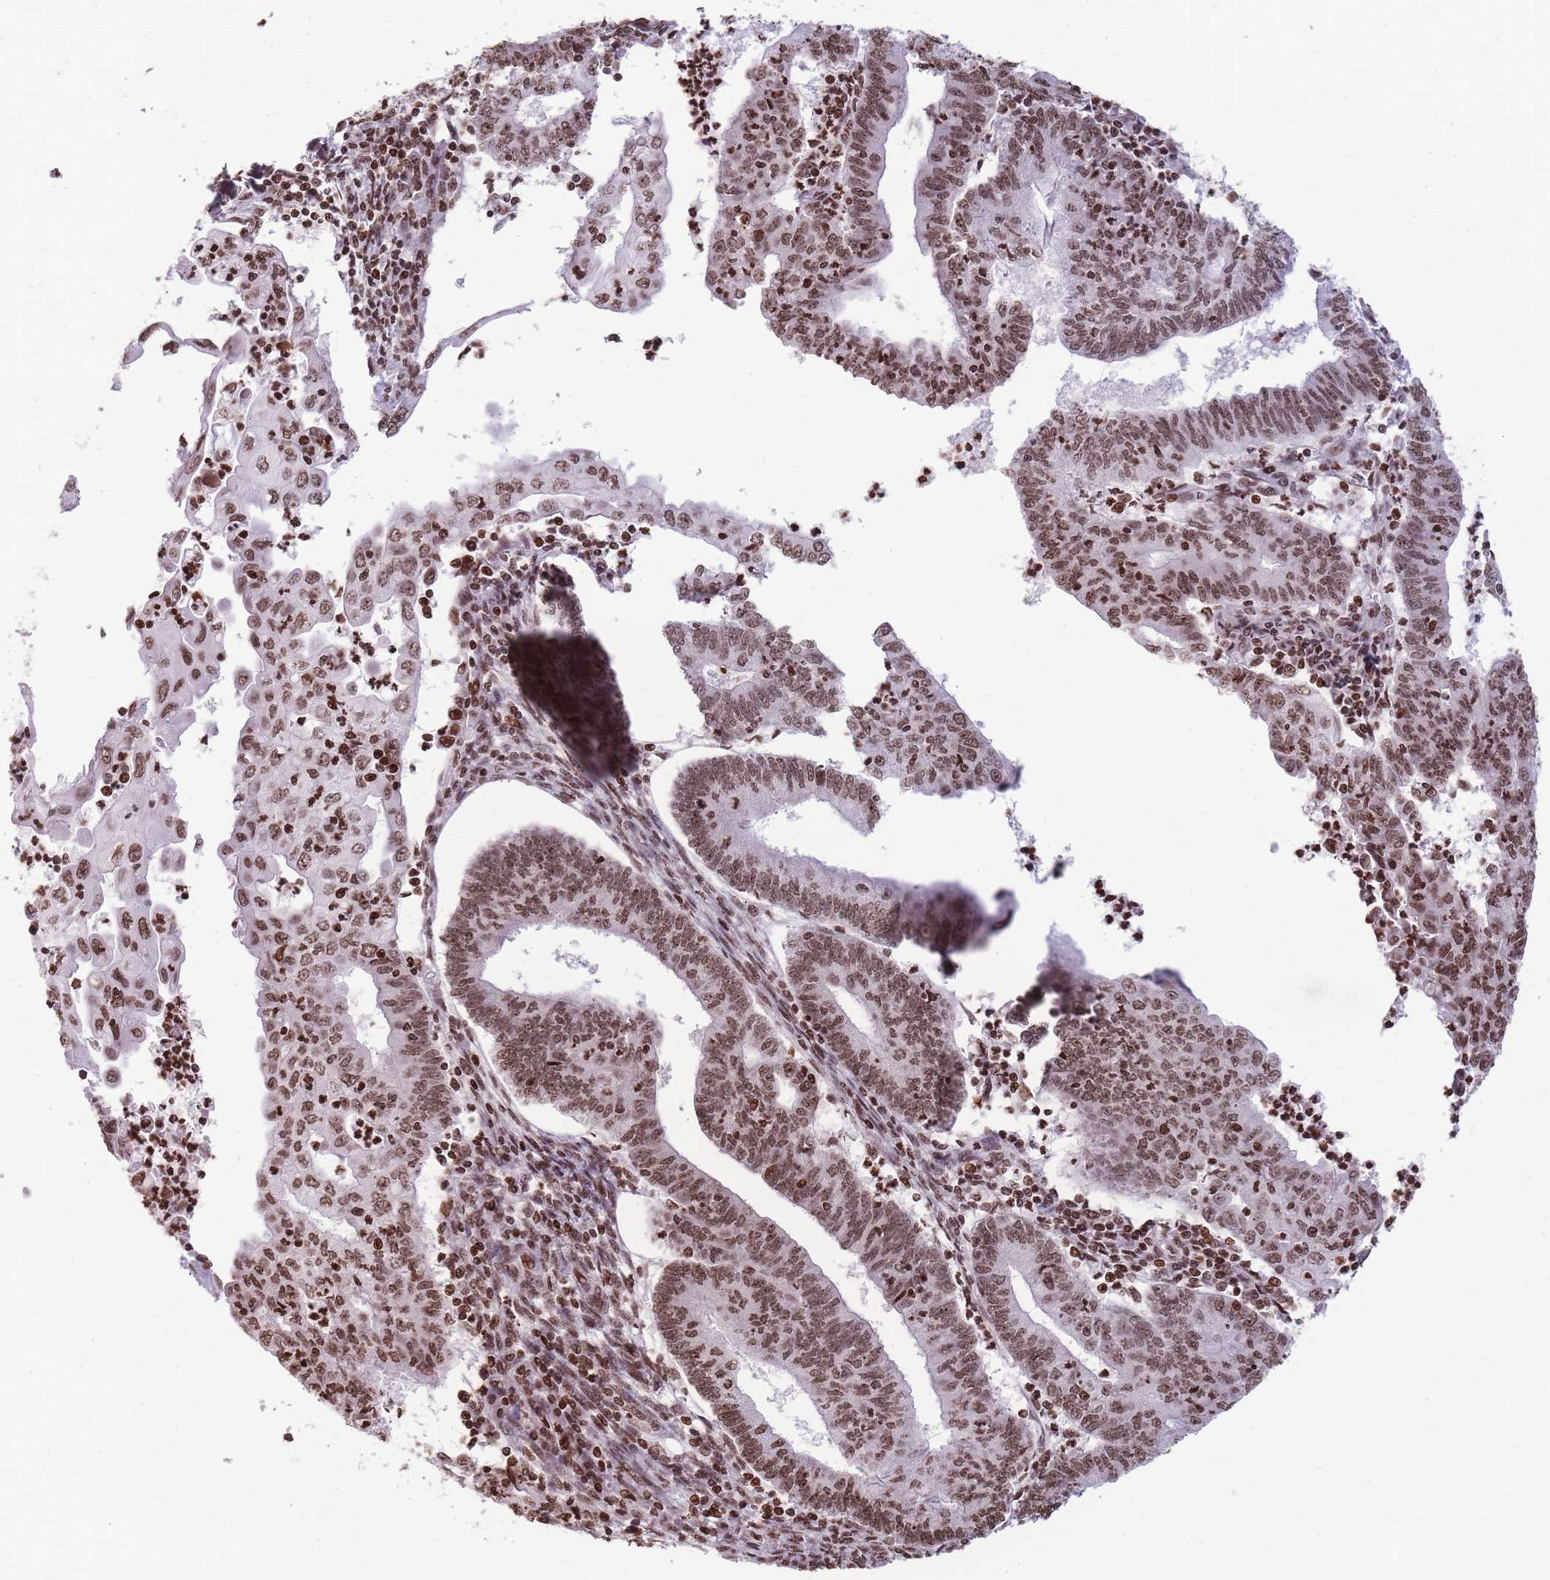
{"staining": {"intensity": "moderate", "quantity": ">75%", "location": "nuclear"}, "tissue": "endometrial cancer", "cell_type": "Tumor cells", "image_type": "cancer", "snomed": [{"axis": "morphology", "description": "Adenocarcinoma, NOS"}, {"axis": "topography", "description": "Endometrium"}], "caption": "IHC image of neoplastic tissue: endometrial cancer (adenocarcinoma) stained using immunohistochemistry displays medium levels of moderate protein expression localized specifically in the nuclear of tumor cells, appearing as a nuclear brown color.", "gene": "SHISAL1", "patient": {"sex": "female", "age": 60}}